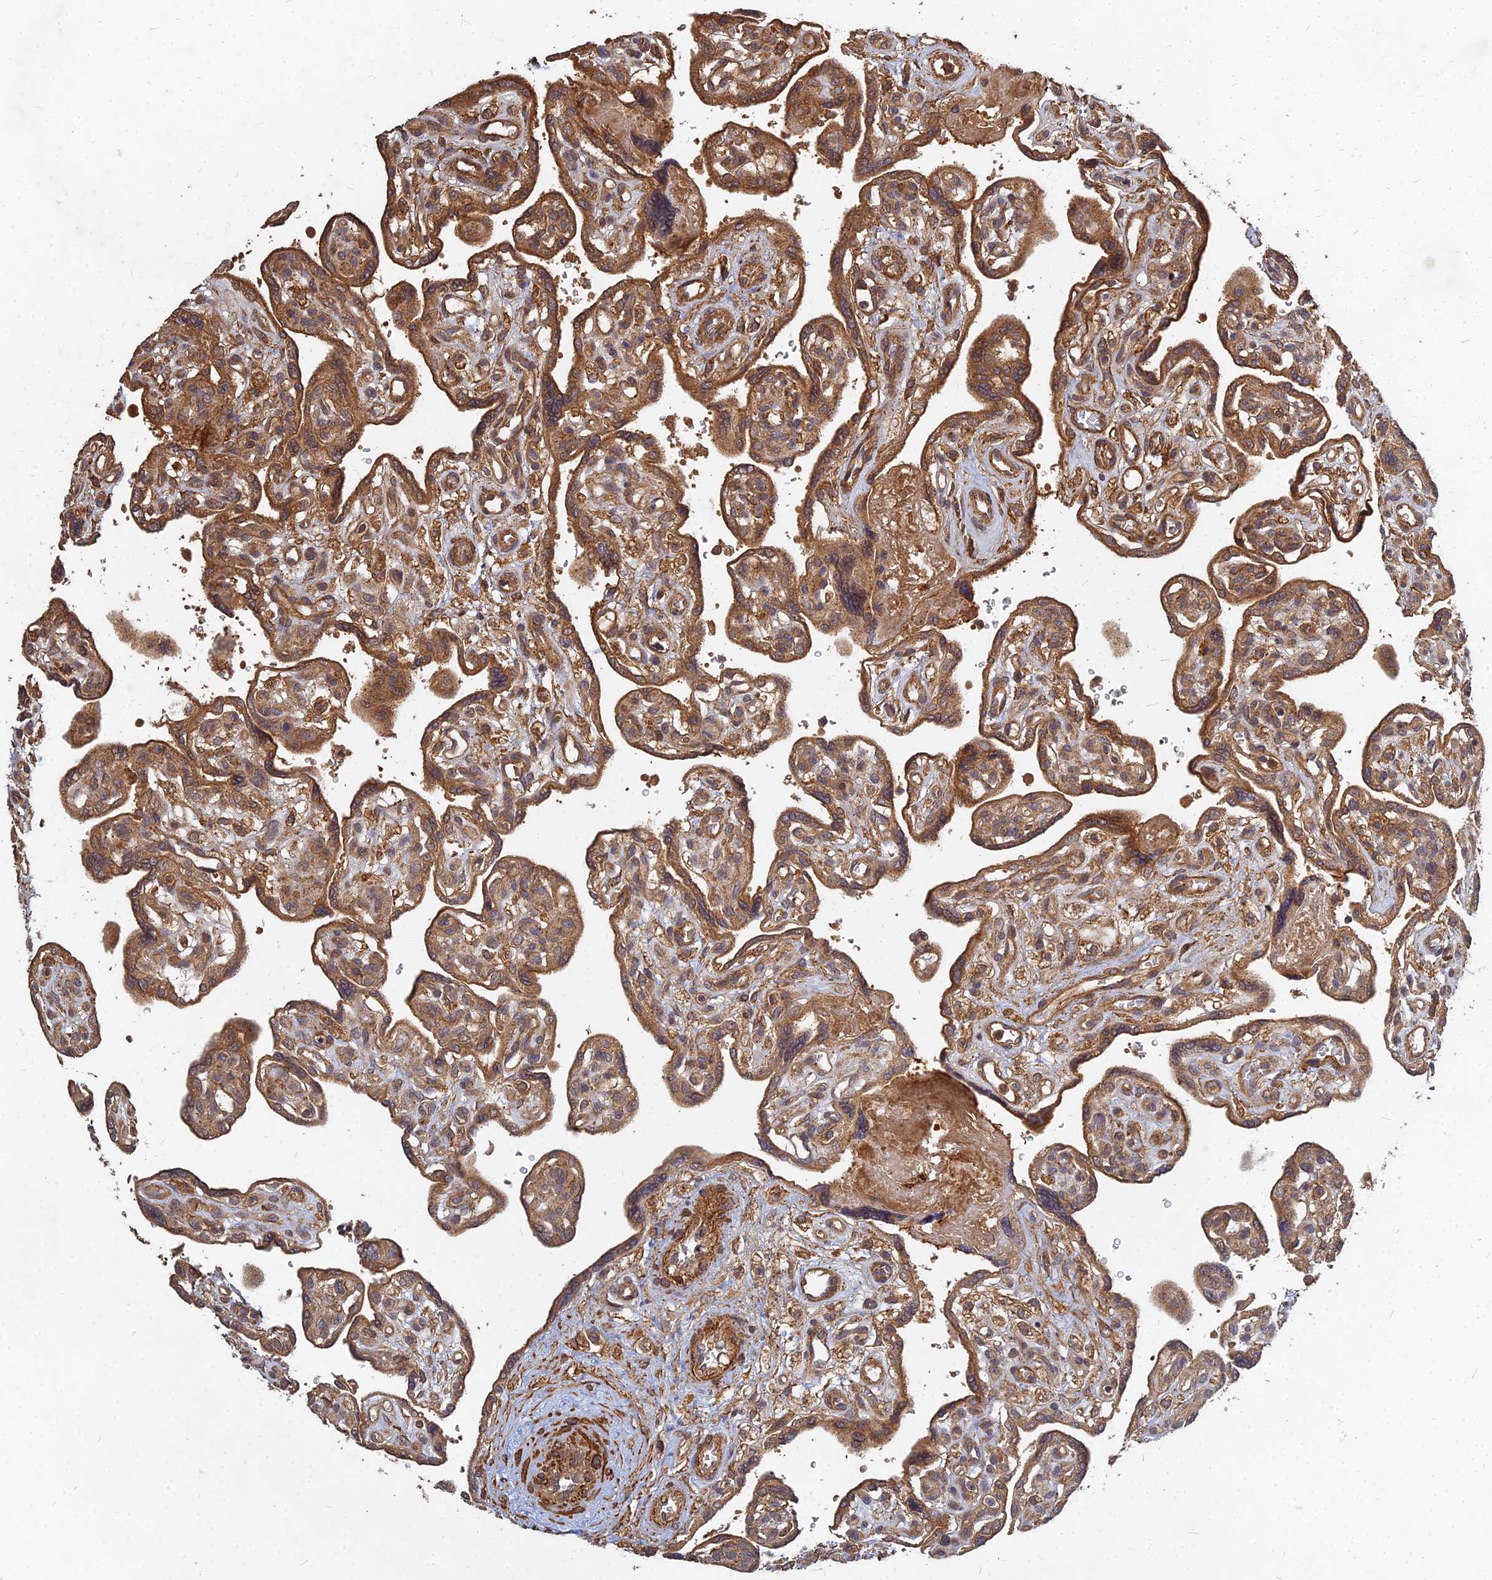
{"staining": {"intensity": "moderate", "quantity": ">75%", "location": "cytoplasmic/membranous"}, "tissue": "placenta", "cell_type": "Decidual cells", "image_type": "normal", "snomed": [{"axis": "morphology", "description": "Normal tissue, NOS"}, {"axis": "topography", "description": "Placenta"}], "caption": "Immunohistochemistry histopathology image of unremarkable placenta: placenta stained using immunohistochemistry (IHC) reveals medium levels of moderate protein expression localized specifically in the cytoplasmic/membranous of decidual cells, appearing as a cytoplasmic/membranous brown color.", "gene": "UBE2W", "patient": {"sex": "female", "age": 39}}